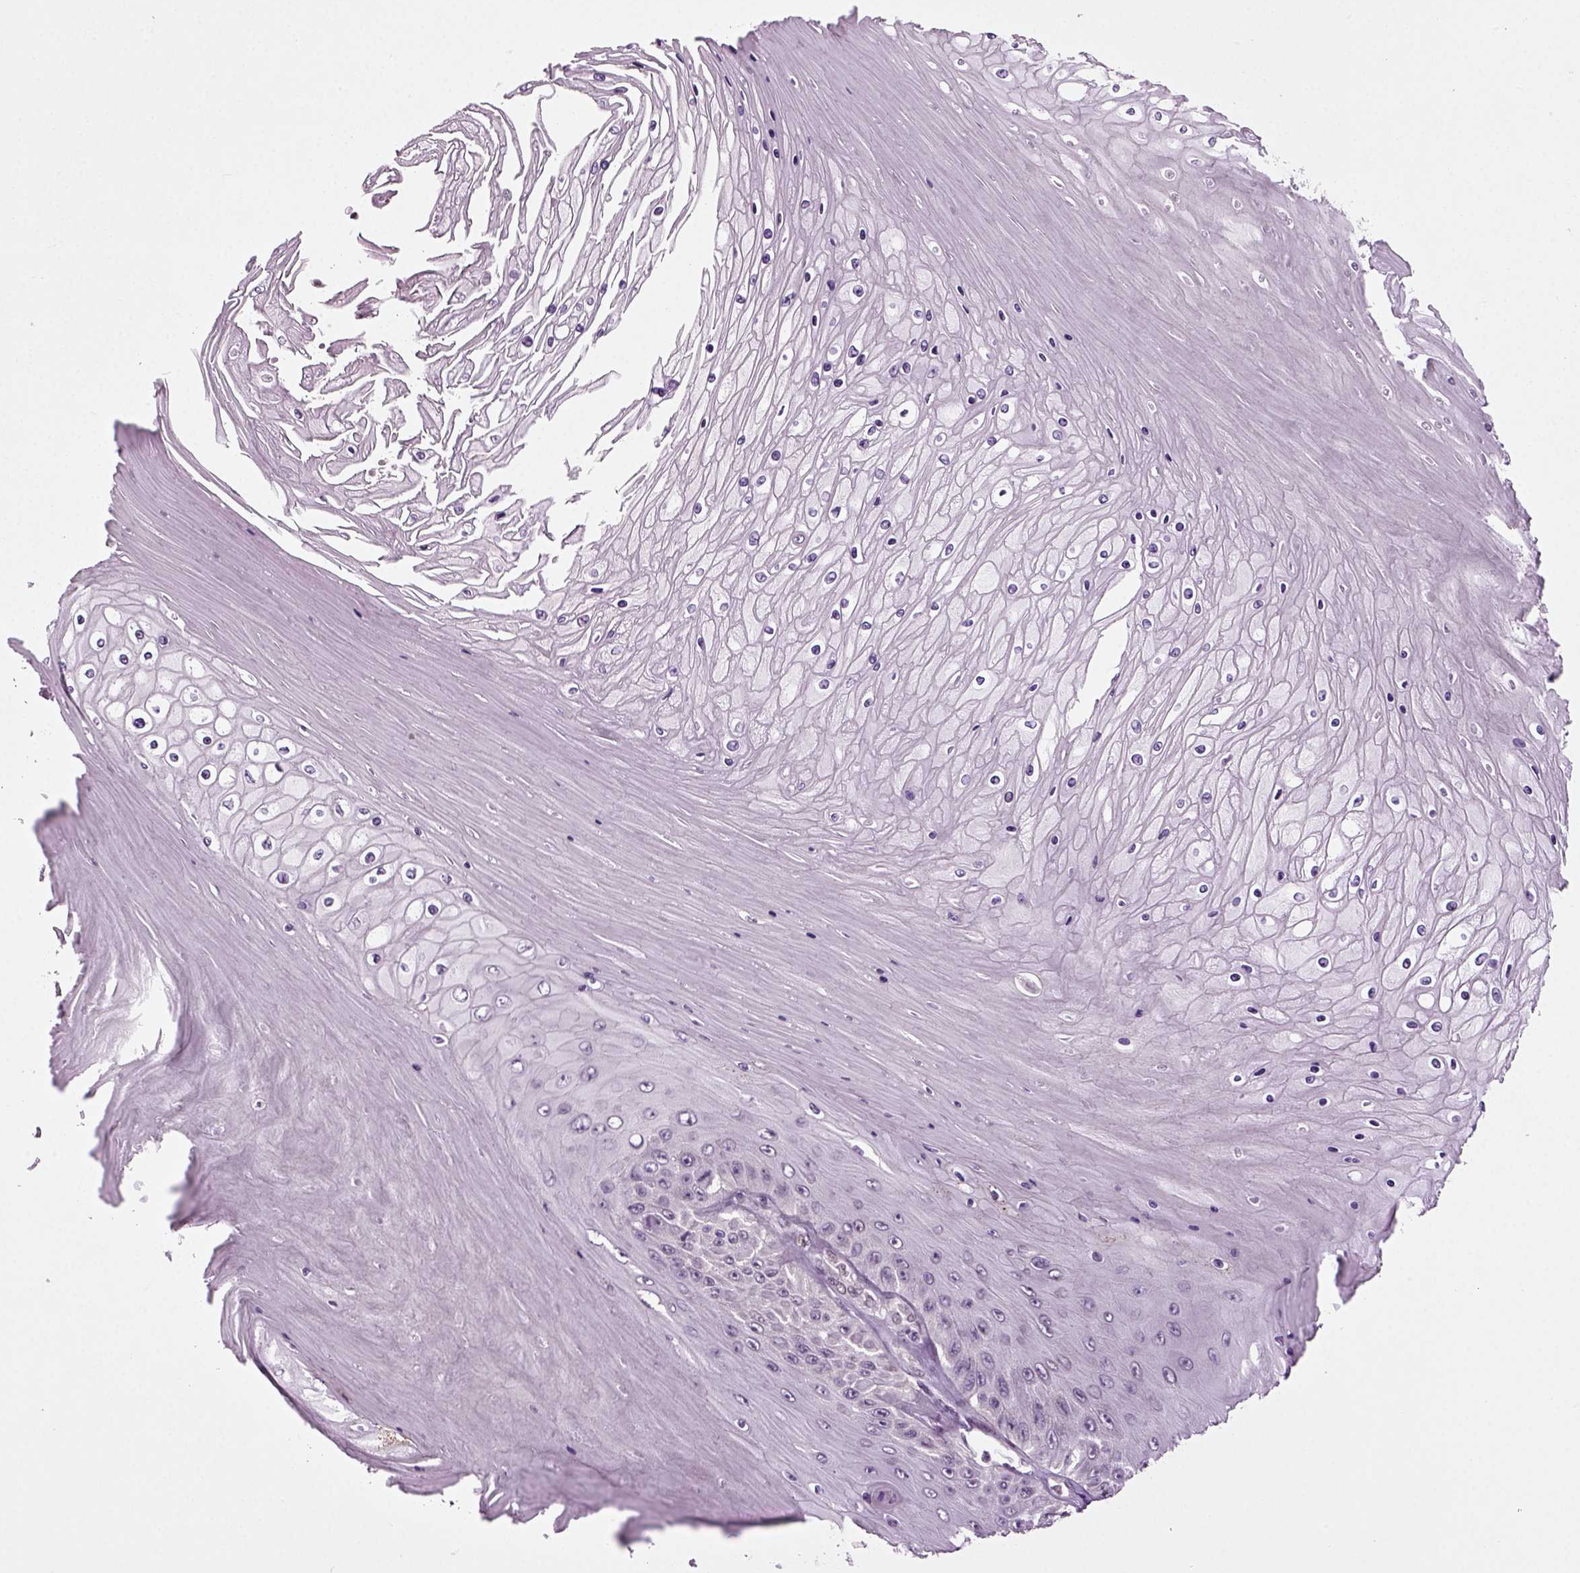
{"staining": {"intensity": "negative", "quantity": "none", "location": "none"}, "tissue": "skin cancer", "cell_type": "Tumor cells", "image_type": "cancer", "snomed": [{"axis": "morphology", "description": "Squamous cell carcinoma, NOS"}, {"axis": "topography", "description": "Skin"}], "caption": "IHC photomicrograph of human squamous cell carcinoma (skin) stained for a protein (brown), which demonstrates no staining in tumor cells.", "gene": "RCOR3", "patient": {"sex": "male", "age": 62}}